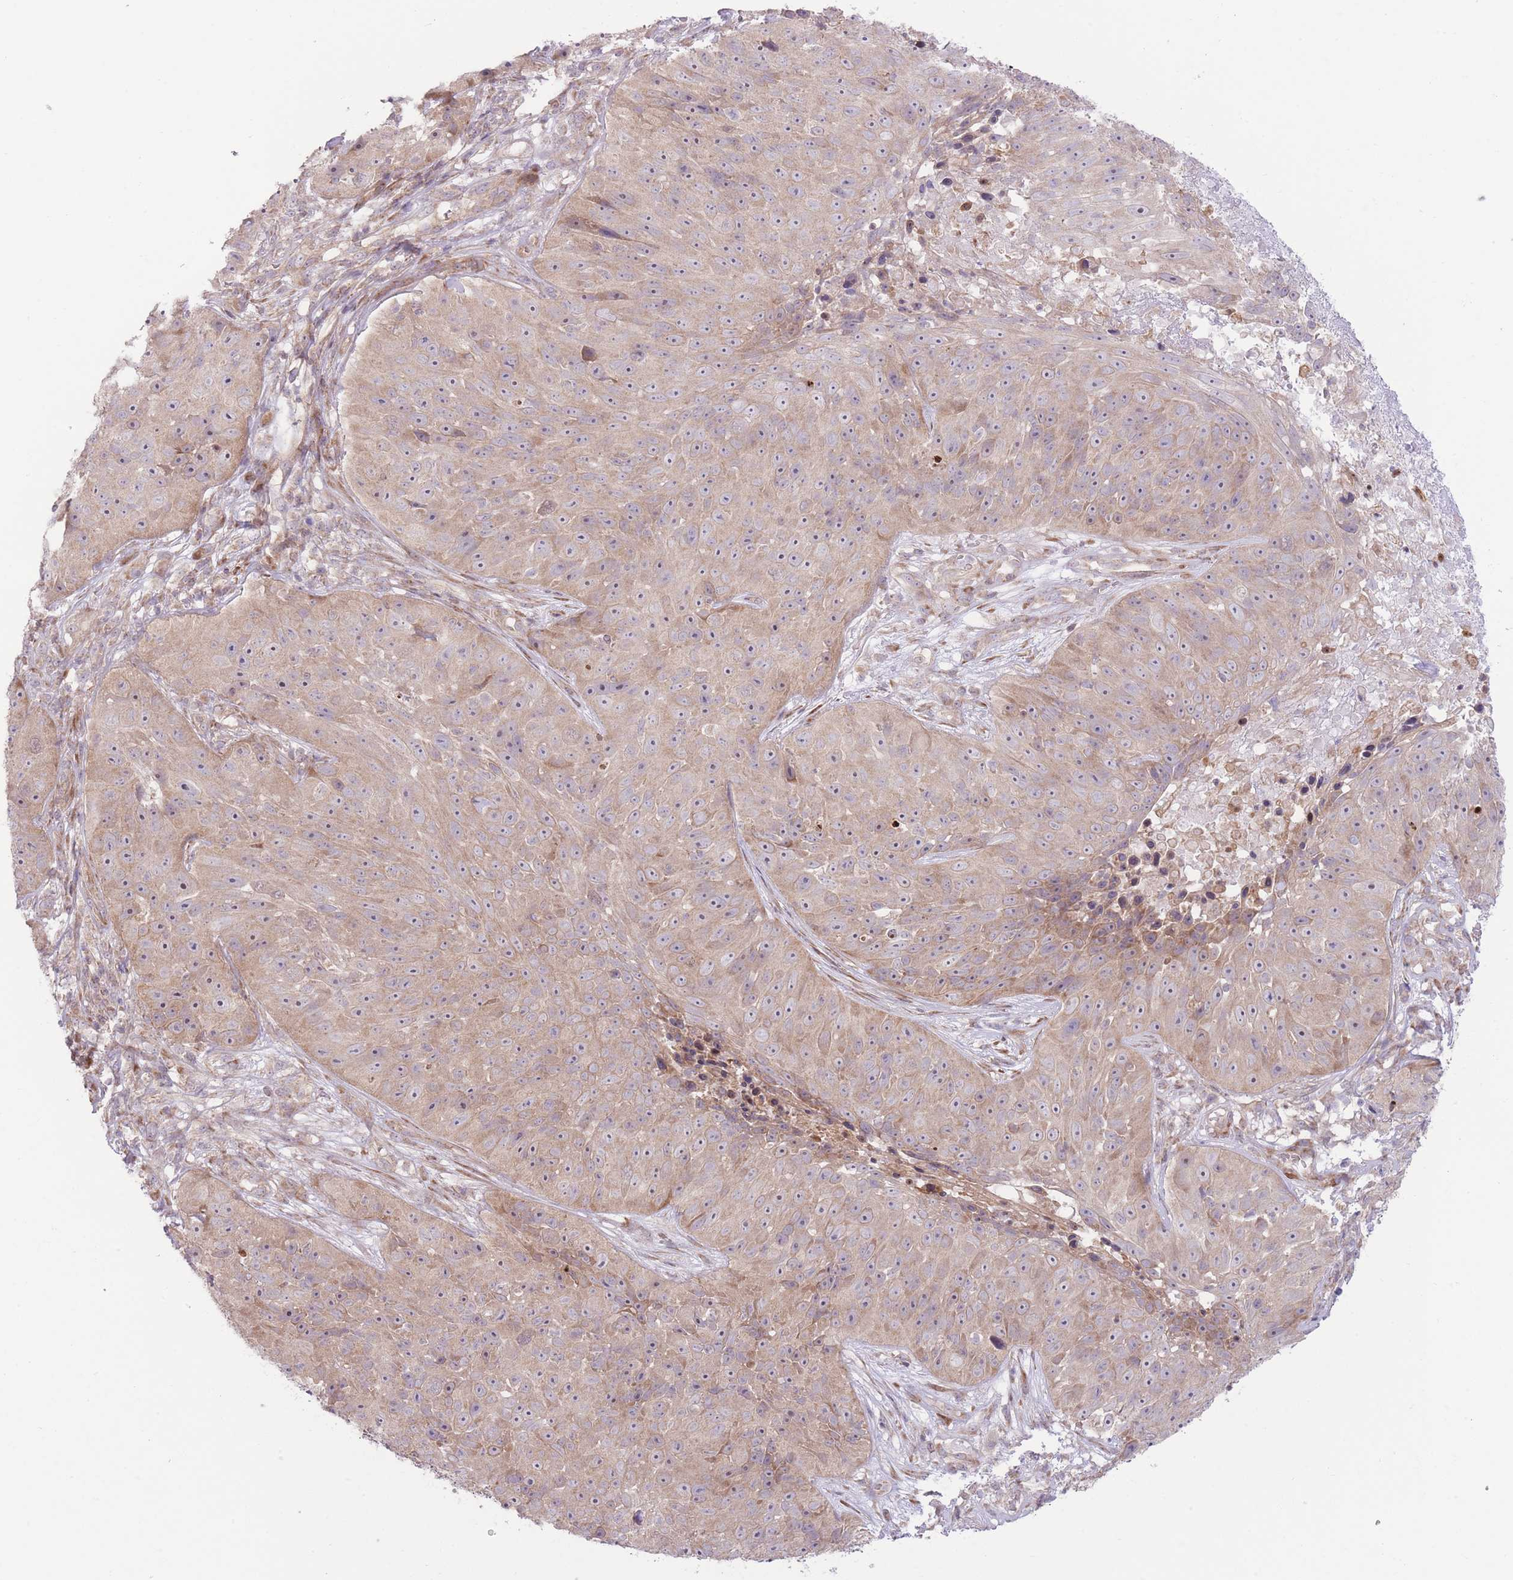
{"staining": {"intensity": "weak", "quantity": "25%-75%", "location": "cytoplasmic/membranous"}, "tissue": "skin cancer", "cell_type": "Tumor cells", "image_type": "cancer", "snomed": [{"axis": "morphology", "description": "Squamous cell carcinoma, NOS"}, {"axis": "topography", "description": "Skin"}], "caption": "This micrograph reveals immunohistochemistry (IHC) staining of skin squamous cell carcinoma, with low weak cytoplasmic/membranous expression in approximately 25%-75% of tumor cells.", "gene": "BOLA2B", "patient": {"sex": "female", "age": 87}}